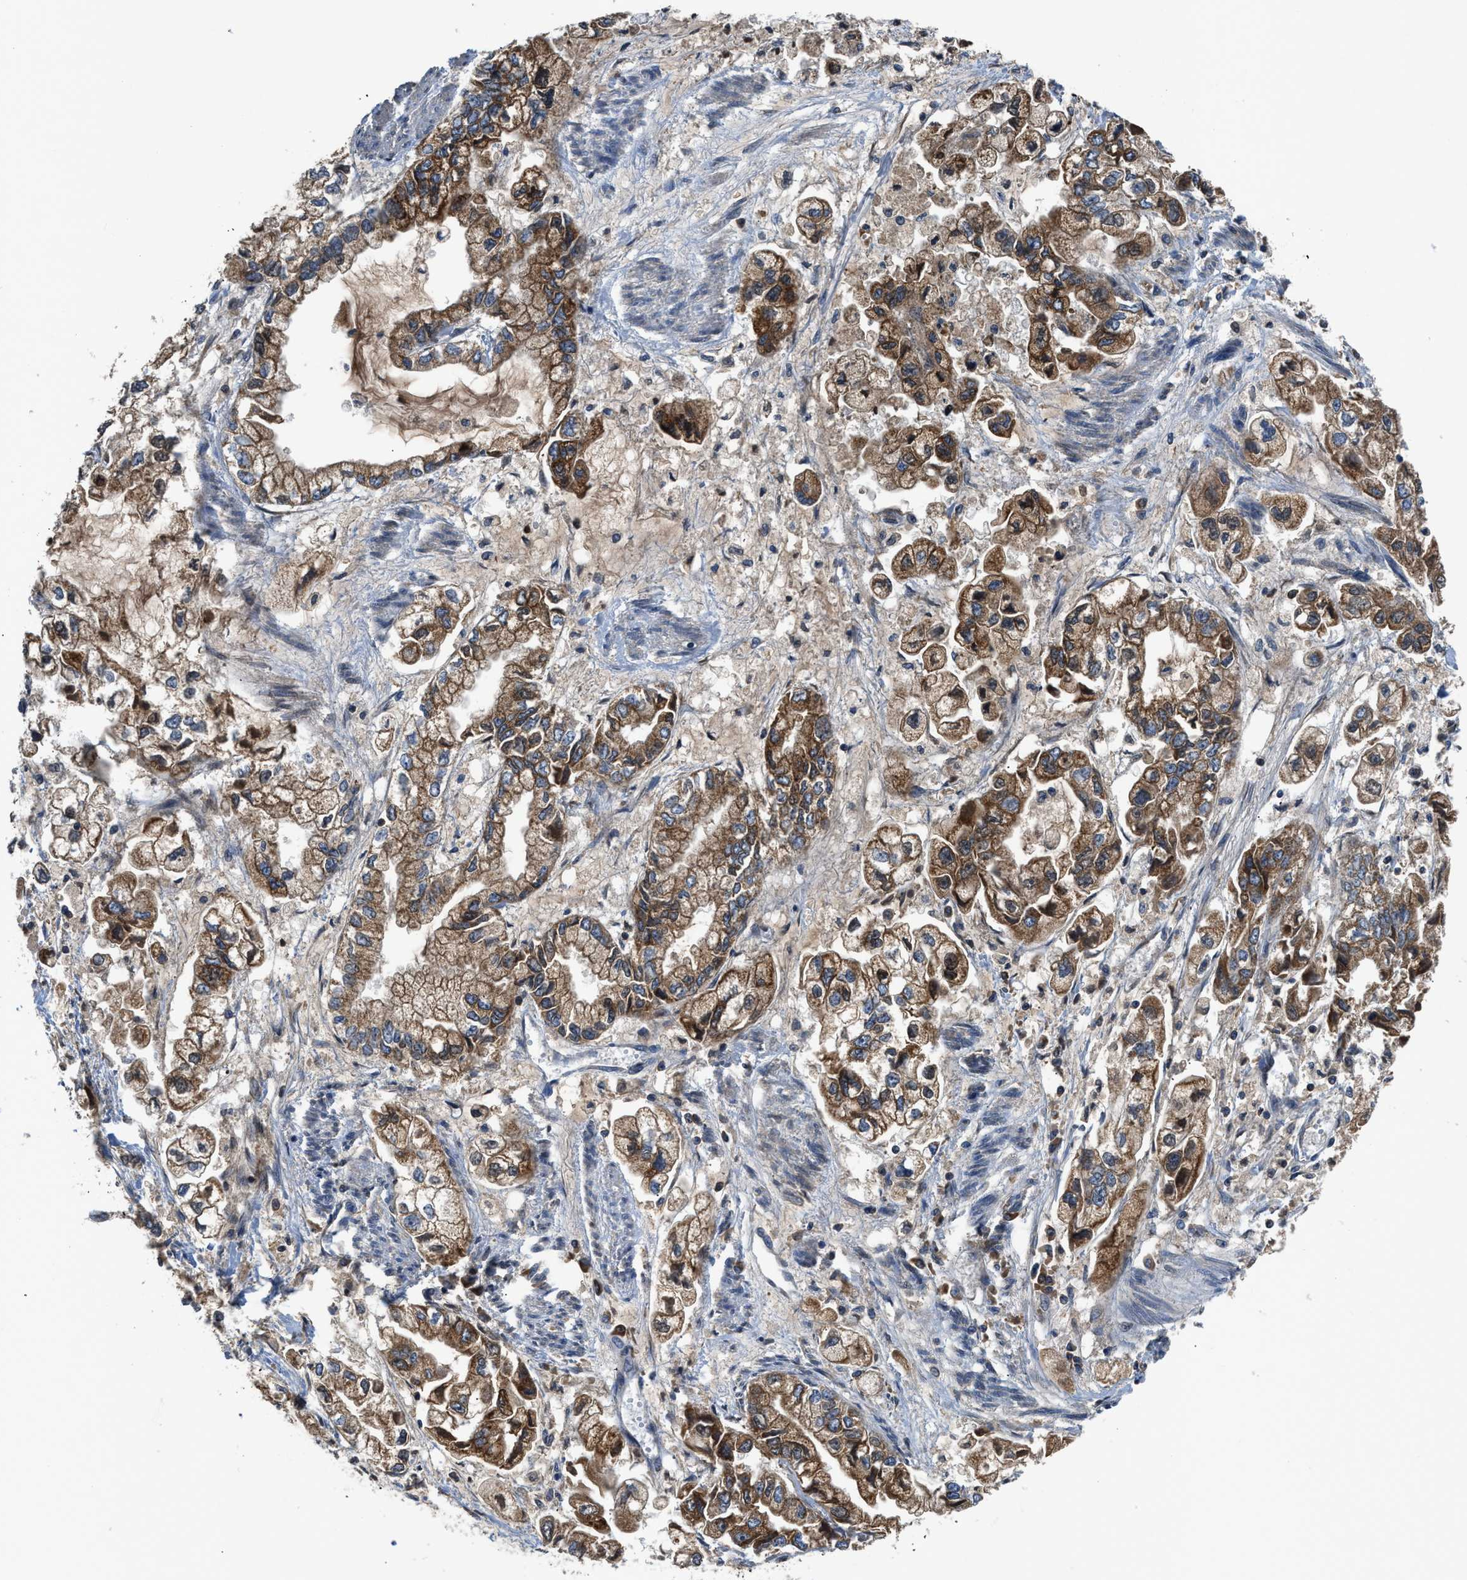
{"staining": {"intensity": "strong", "quantity": ">75%", "location": "cytoplasmic/membranous"}, "tissue": "stomach cancer", "cell_type": "Tumor cells", "image_type": "cancer", "snomed": [{"axis": "morphology", "description": "Normal tissue, NOS"}, {"axis": "morphology", "description": "Adenocarcinoma, NOS"}, {"axis": "topography", "description": "Stomach"}], "caption": "Protein expression analysis of human stomach adenocarcinoma reveals strong cytoplasmic/membranous staining in about >75% of tumor cells.", "gene": "PAFAH2", "patient": {"sex": "male", "age": 62}}